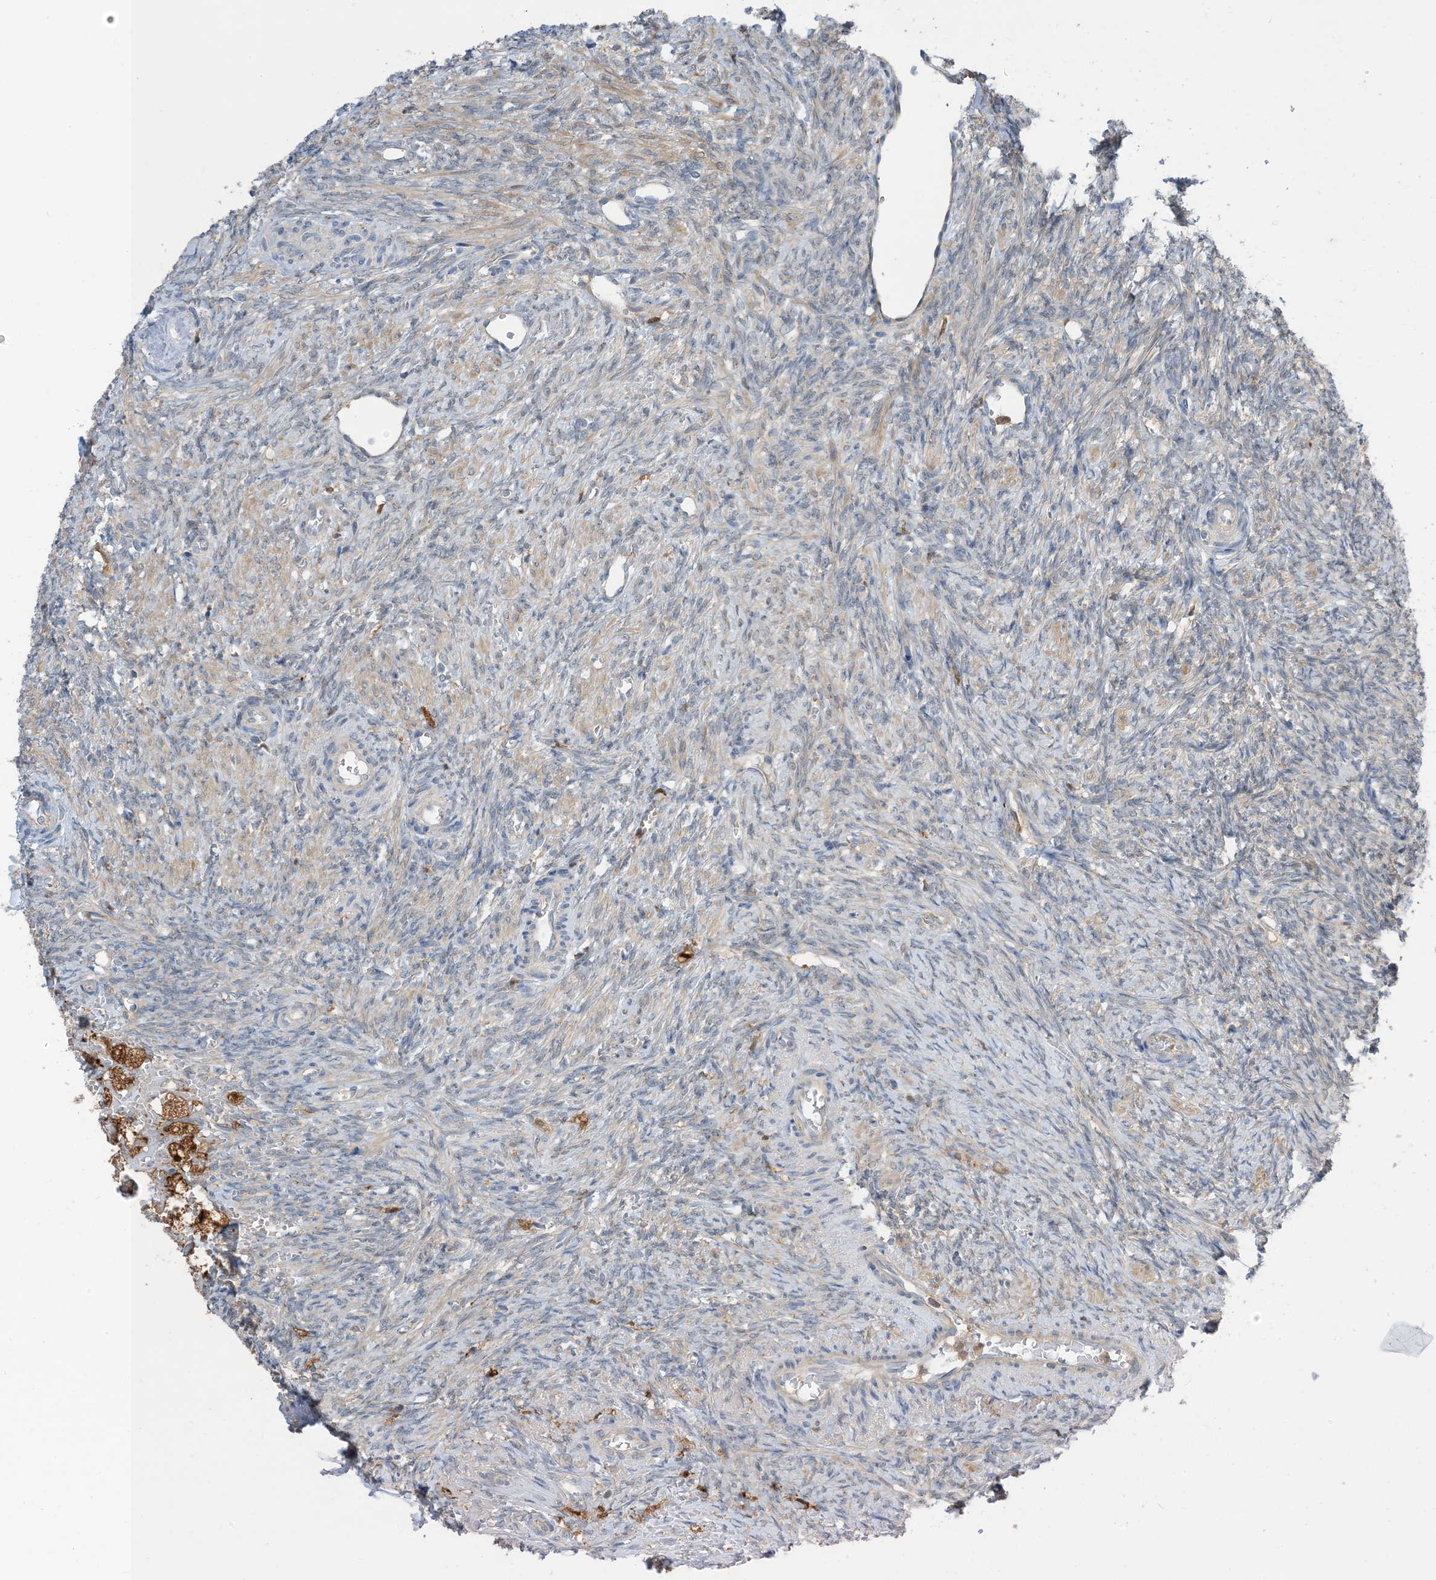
{"staining": {"intensity": "negative", "quantity": "none", "location": "none"}, "tissue": "ovary", "cell_type": "Ovarian stroma cells", "image_type": "normal", "snomed": [{"axis": "morphology", "description": "Normal tissue, NOS"}, {"axis": "topography", "description": "Ovary"}], "caption": "This is an immunohistochemistry micrograph of normal human ovary. There is no positivity in ovarian stroma cells.", "gene": "NAGK", "patient": {"sex": "female", "age": 41}}